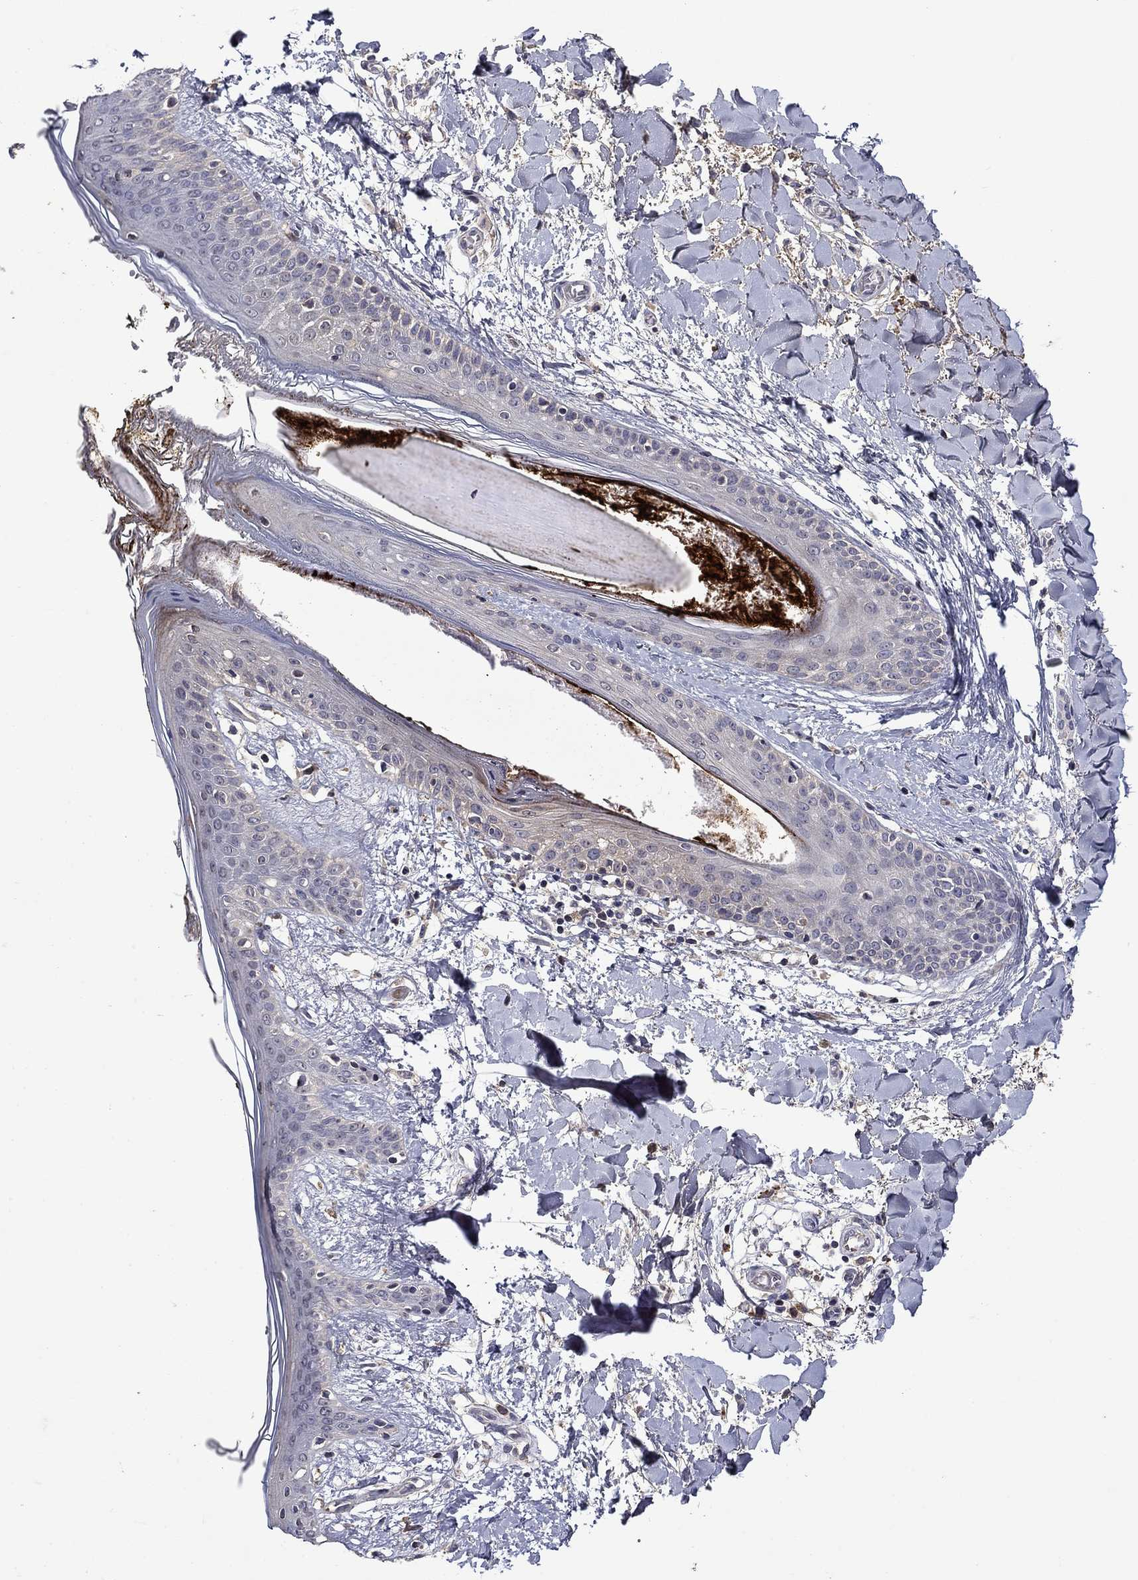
{"staining": {"intensity": "negative", "quantity": "none", "location": "none"}, "tissue": "skin", "cell_type": "Fibroblasts", "image_type": "normal", "snomed": [{"axis": "morphology", "description": "Normal tissue, NOS"}, {"axis": "topography", "description": "Skin"}], "caption": "IHC of unremarkable human skin reveals no positivity in fibroblasts.", "gene": "SATB1", "patient": {"sex": "female", "age": 34}}